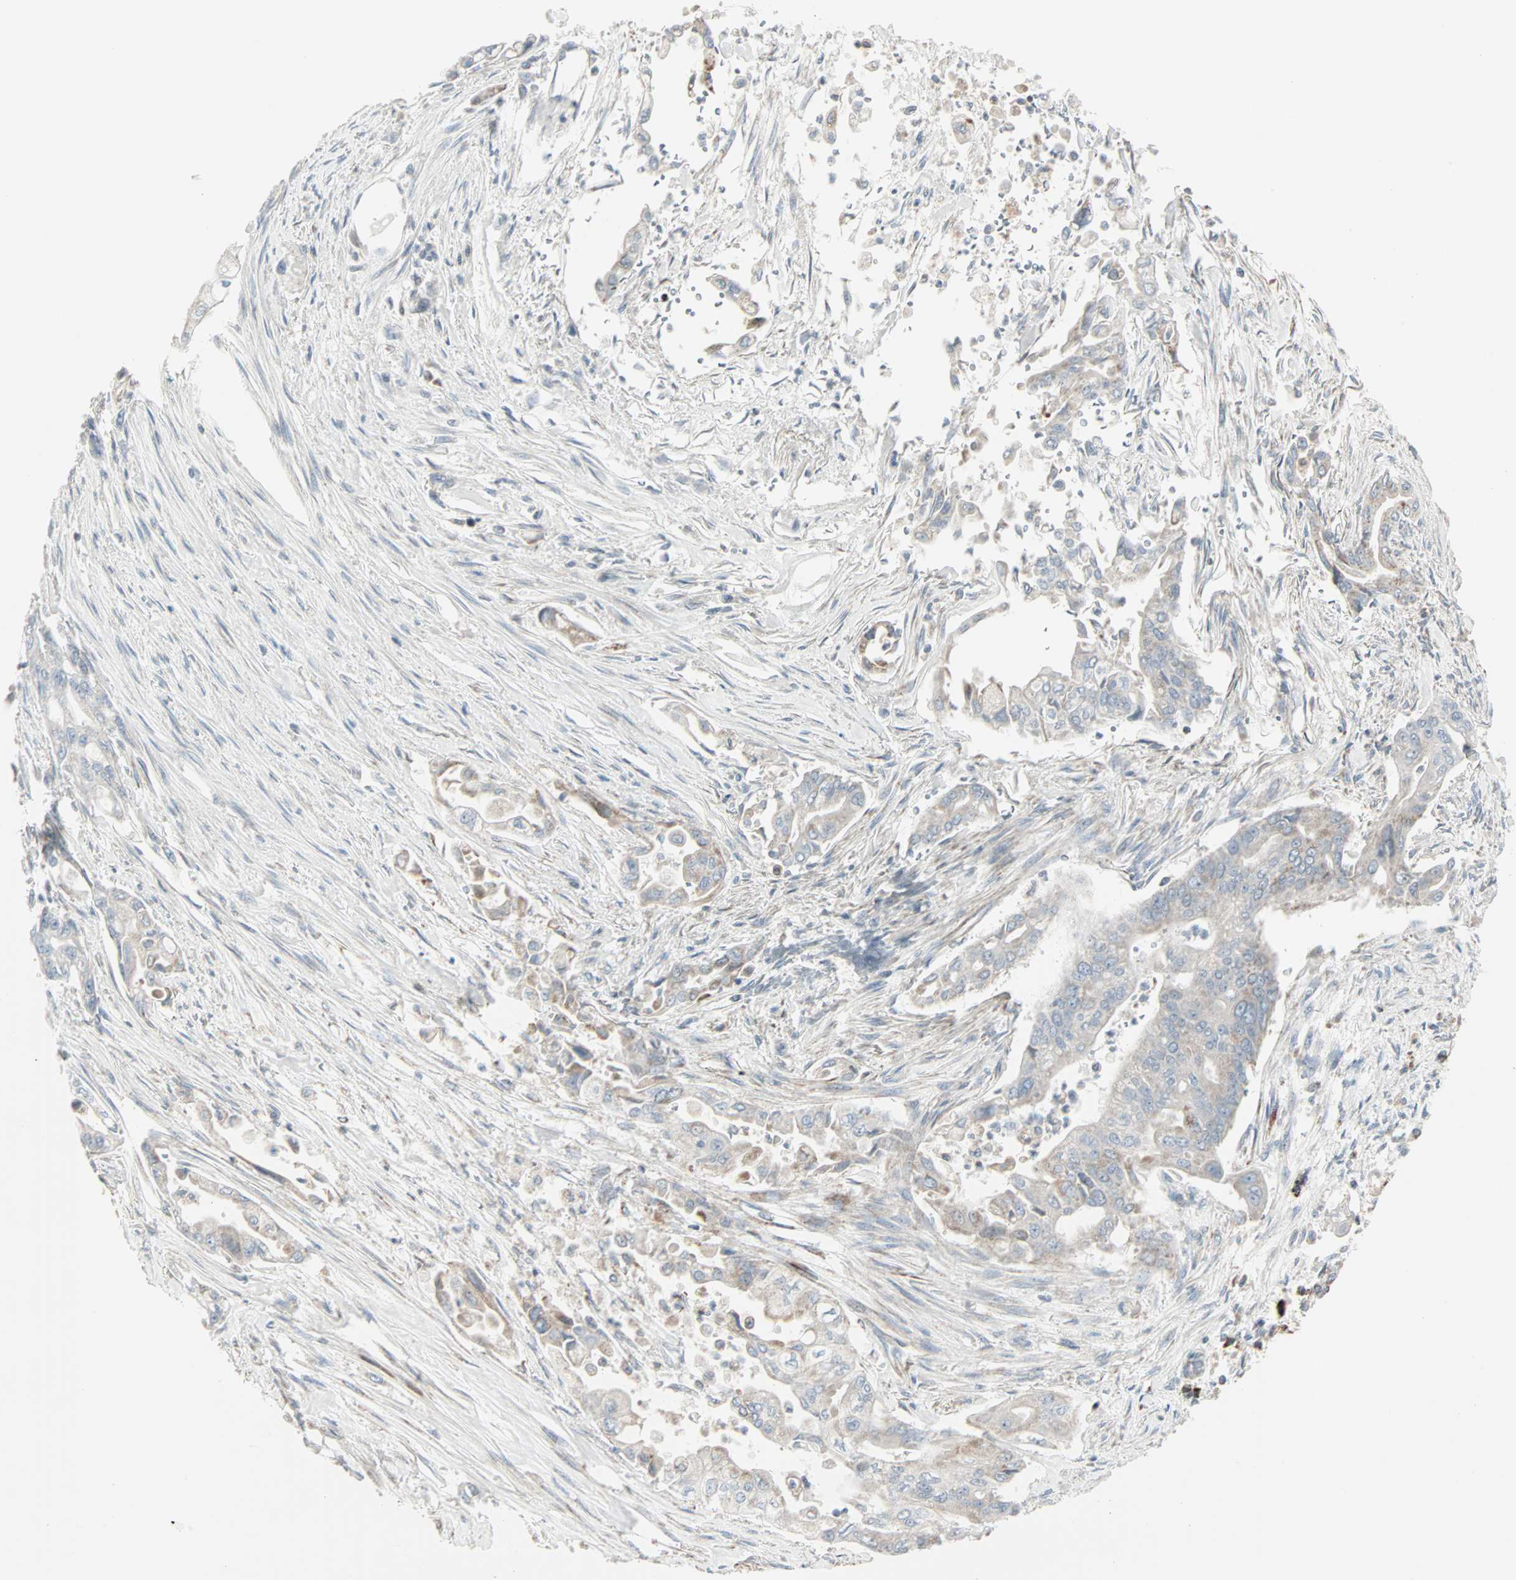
{"staining": {"intensity": "weak", "quantity": "<25%", "location": "cytoplasmic/membranous"}, "tissue": "pancreatic cancer", "cell_type": "Tumor cells", "image_type": "cancer", "snomed": [{"axis": "morphology", "description": "Normal tissue, NOS"}, {"axis": "topography", "description": "Pancreas"}], "caption": "Human pancreatic cancer stained for a protein using IHC demonstrates no expression in tumor cells.", "gene": "IDH2", "patient": {"sex": "male", "age": 42}}